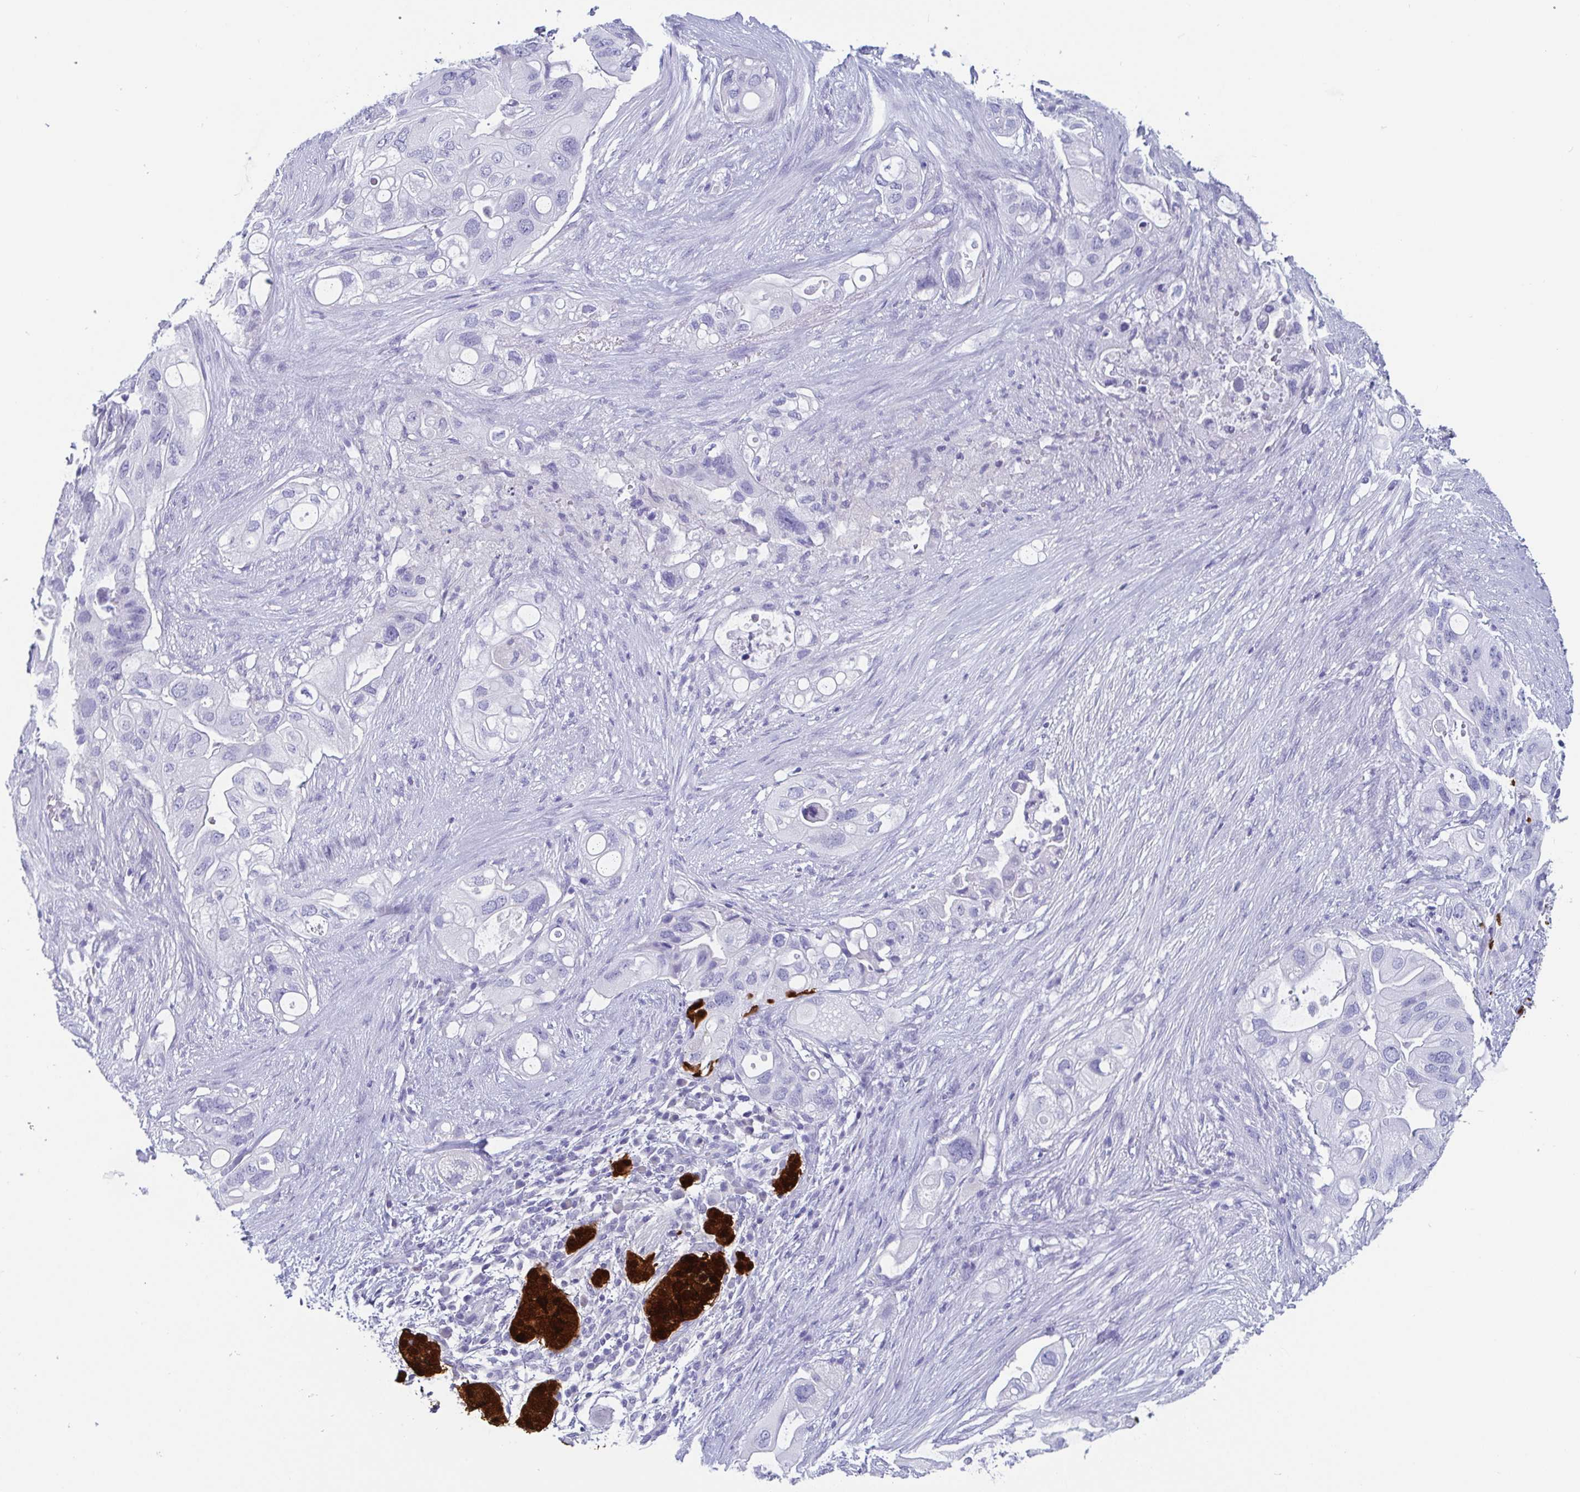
{"staining": {"intensity": "negative", "quantity": "none", "location": "none"}, "tissue": "pancreatic cancer", "cell_type": "Tumor cells", "image_type": "cancer", "snomed": [{"axis": "morphology", "description": "Adenocarcinoma, NOS"}, {"axis": "topography", "description": "Pancreas"}], "caption": "Immunohistochemistry micrograph of adenocarcinoma (pancreatic) stained for a protein (brown), which shows no staining in tumor cells.", "gene": "SCGN", "patient": {"sex": "female", "age": 72}}